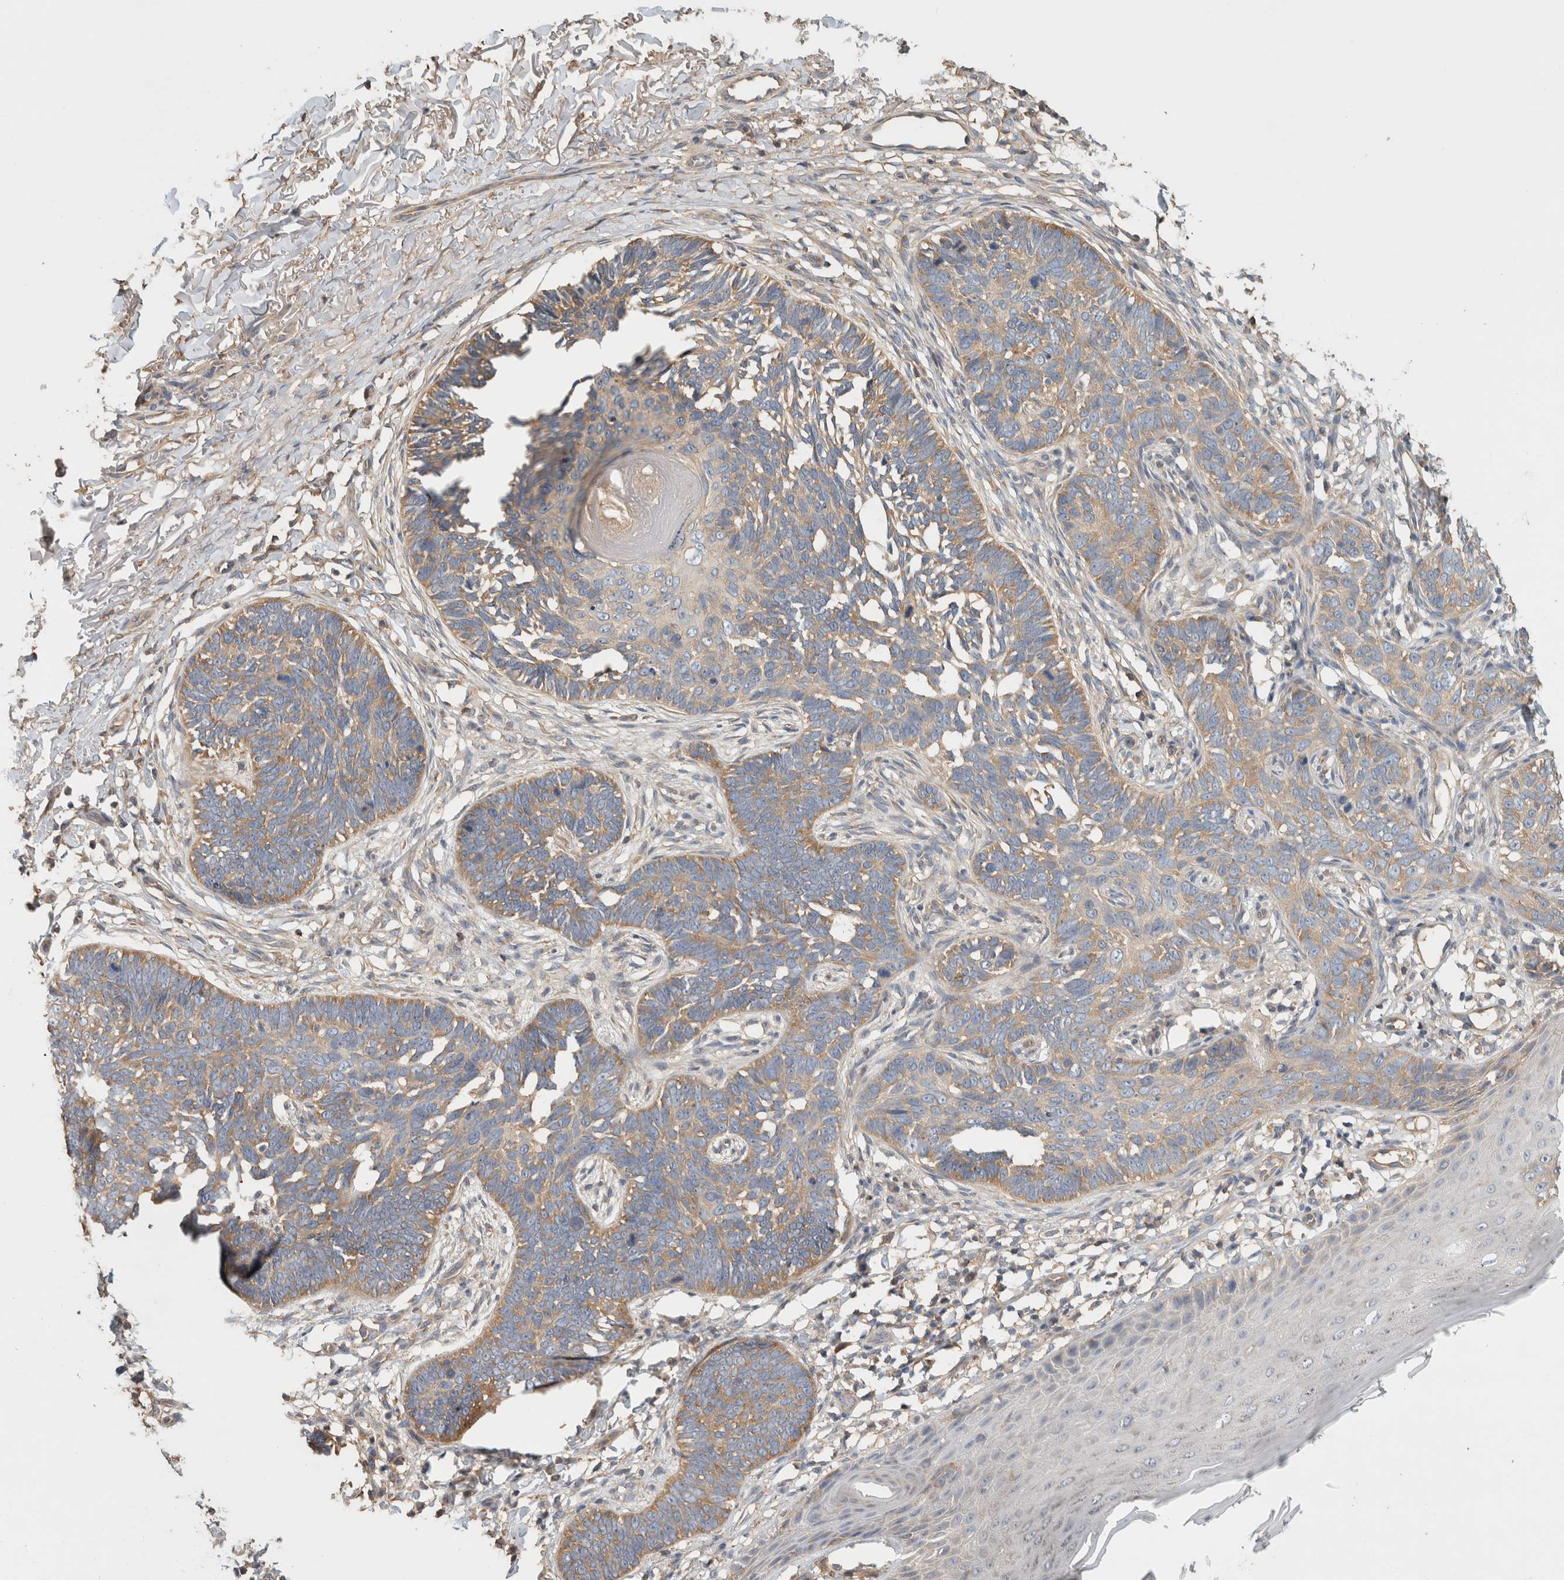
{"staining": {"intensity": "moderate", "quantity": ">75%", "location": "cytoplasmic/membranous"}, "tissue": "skin cancer", "cell_type": "Tumor cells", "image_type": "cancer", "snomed": [{"axis": "morphology", "description": "Normal tissue, NOS"}, {"axis": "morphology", "description": "Basal cell carcinoma"}, {"axis": "topography", "description": "Skin"}], "caption": "Immunohistochemical staining of skin cancer (basal cell carcinoma) demonstrates moderate cytoplasmic/membranous protein expression in about >75% of tumor cells. The staining is performed using DAB (3,3'-diaminobenzidine) brown chromogen to label protein expression. The nuclei are counter-stained blue using hematoxylin.", "gene": "EIF4G3", "patient": {"sex": "male", "age": 77}}